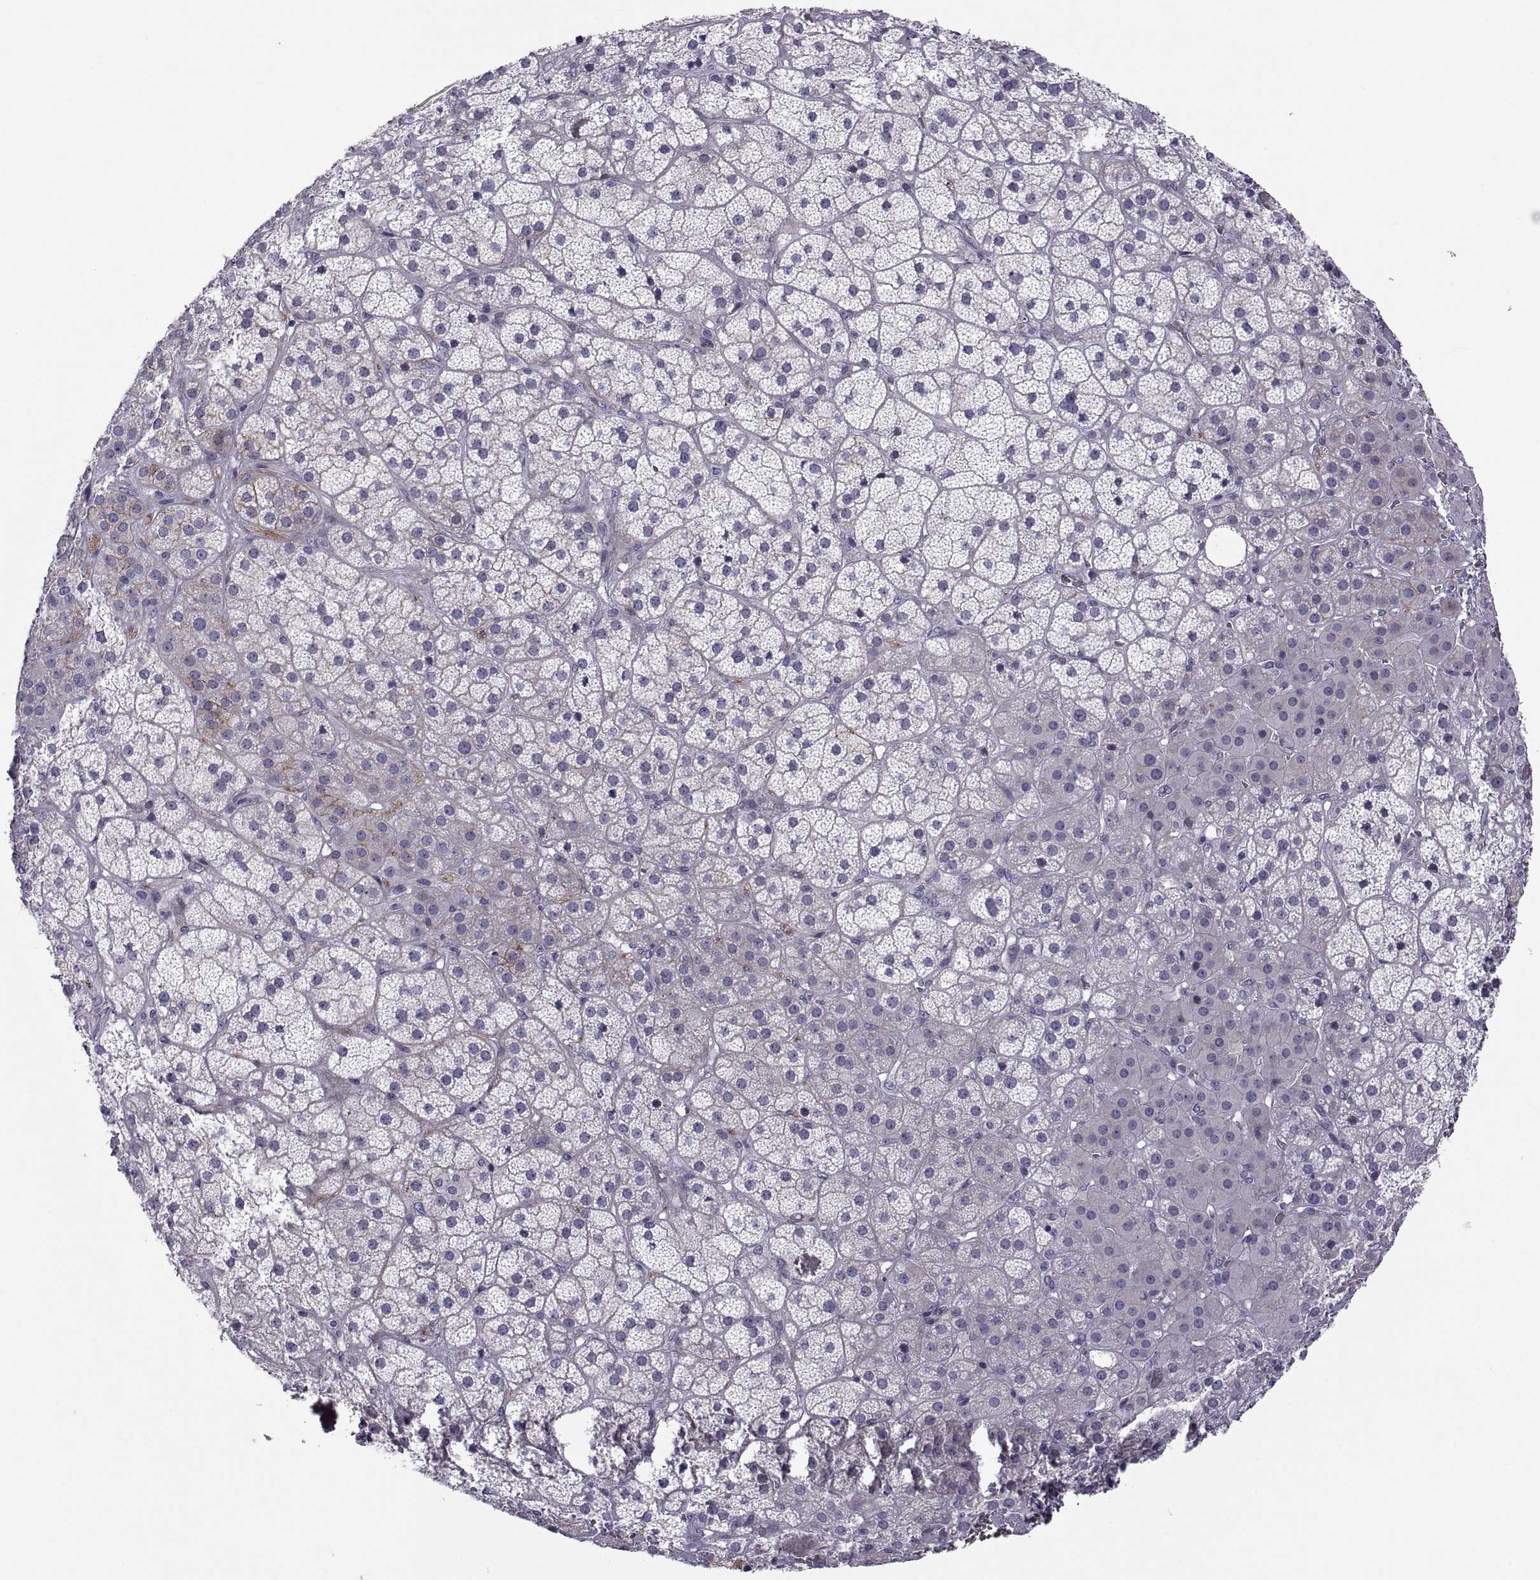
{"staining": {"intensity": "strong", "quantity": "<25%", "location": "cytoplasmic/membranous"}, "tissue": "adrenal gland", "cell_type": "Glandular cells", "image_type": "normal", "snomed": [{"axis": "morphology", "description": "Normal tissue, NOS"}, {"axis": "topography", "description": "Adrenal gland"}], "caption": "Strong cytoplasmic/membranous expression for a protein is seen in approximately <25% of glandular cells of unremarkable adrenal gland using immunohistochemistry (IHC).", "gene": "TMEM158", "patient": {"sex": "male", "age": 57}}